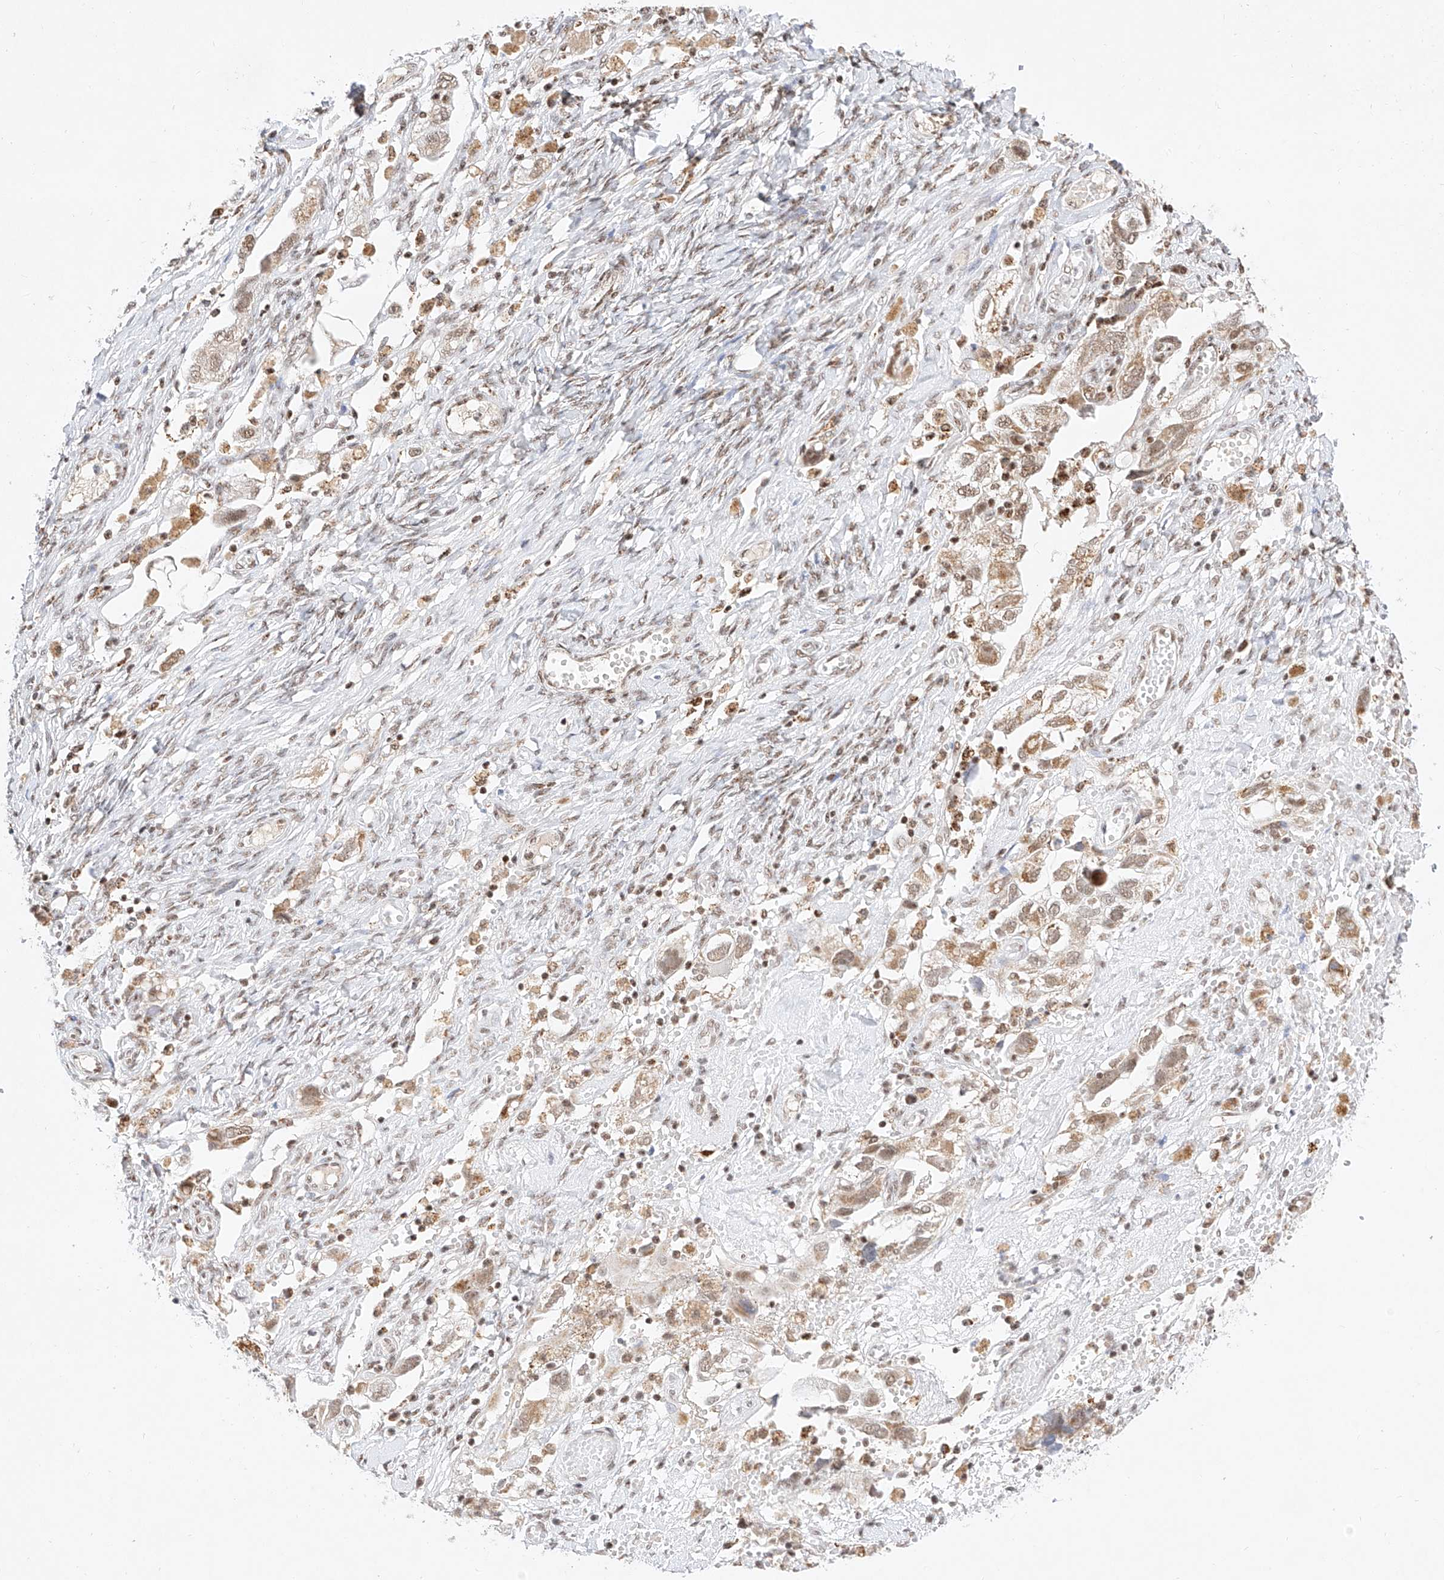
{"staining": {"intensity": "weak", "quantity": ">75%", "location": "nuclear"}, "tissue": "ovarian cancer", "cell_type": "Tumor cells", "image_type": "cancer", "snomed": [{"axis": "morphology", "description": "Carcinoma, NOS"}, {"axis": "morphology", "description": "Cystadenocarcinoma, serous, NOS"}, {"axis": "topography", "description": "Ovary"}], "caption": "An IHC histopathology image of neoplastic tissue is shown. Protein staining in brown labels weak nuclear positivity in ovarian cancer within tumor cells. The protein is shown in brown color, while the nuclei are stained blue.", "gene": "NRF1", "patient": {"sex": "female", "age": 69}}